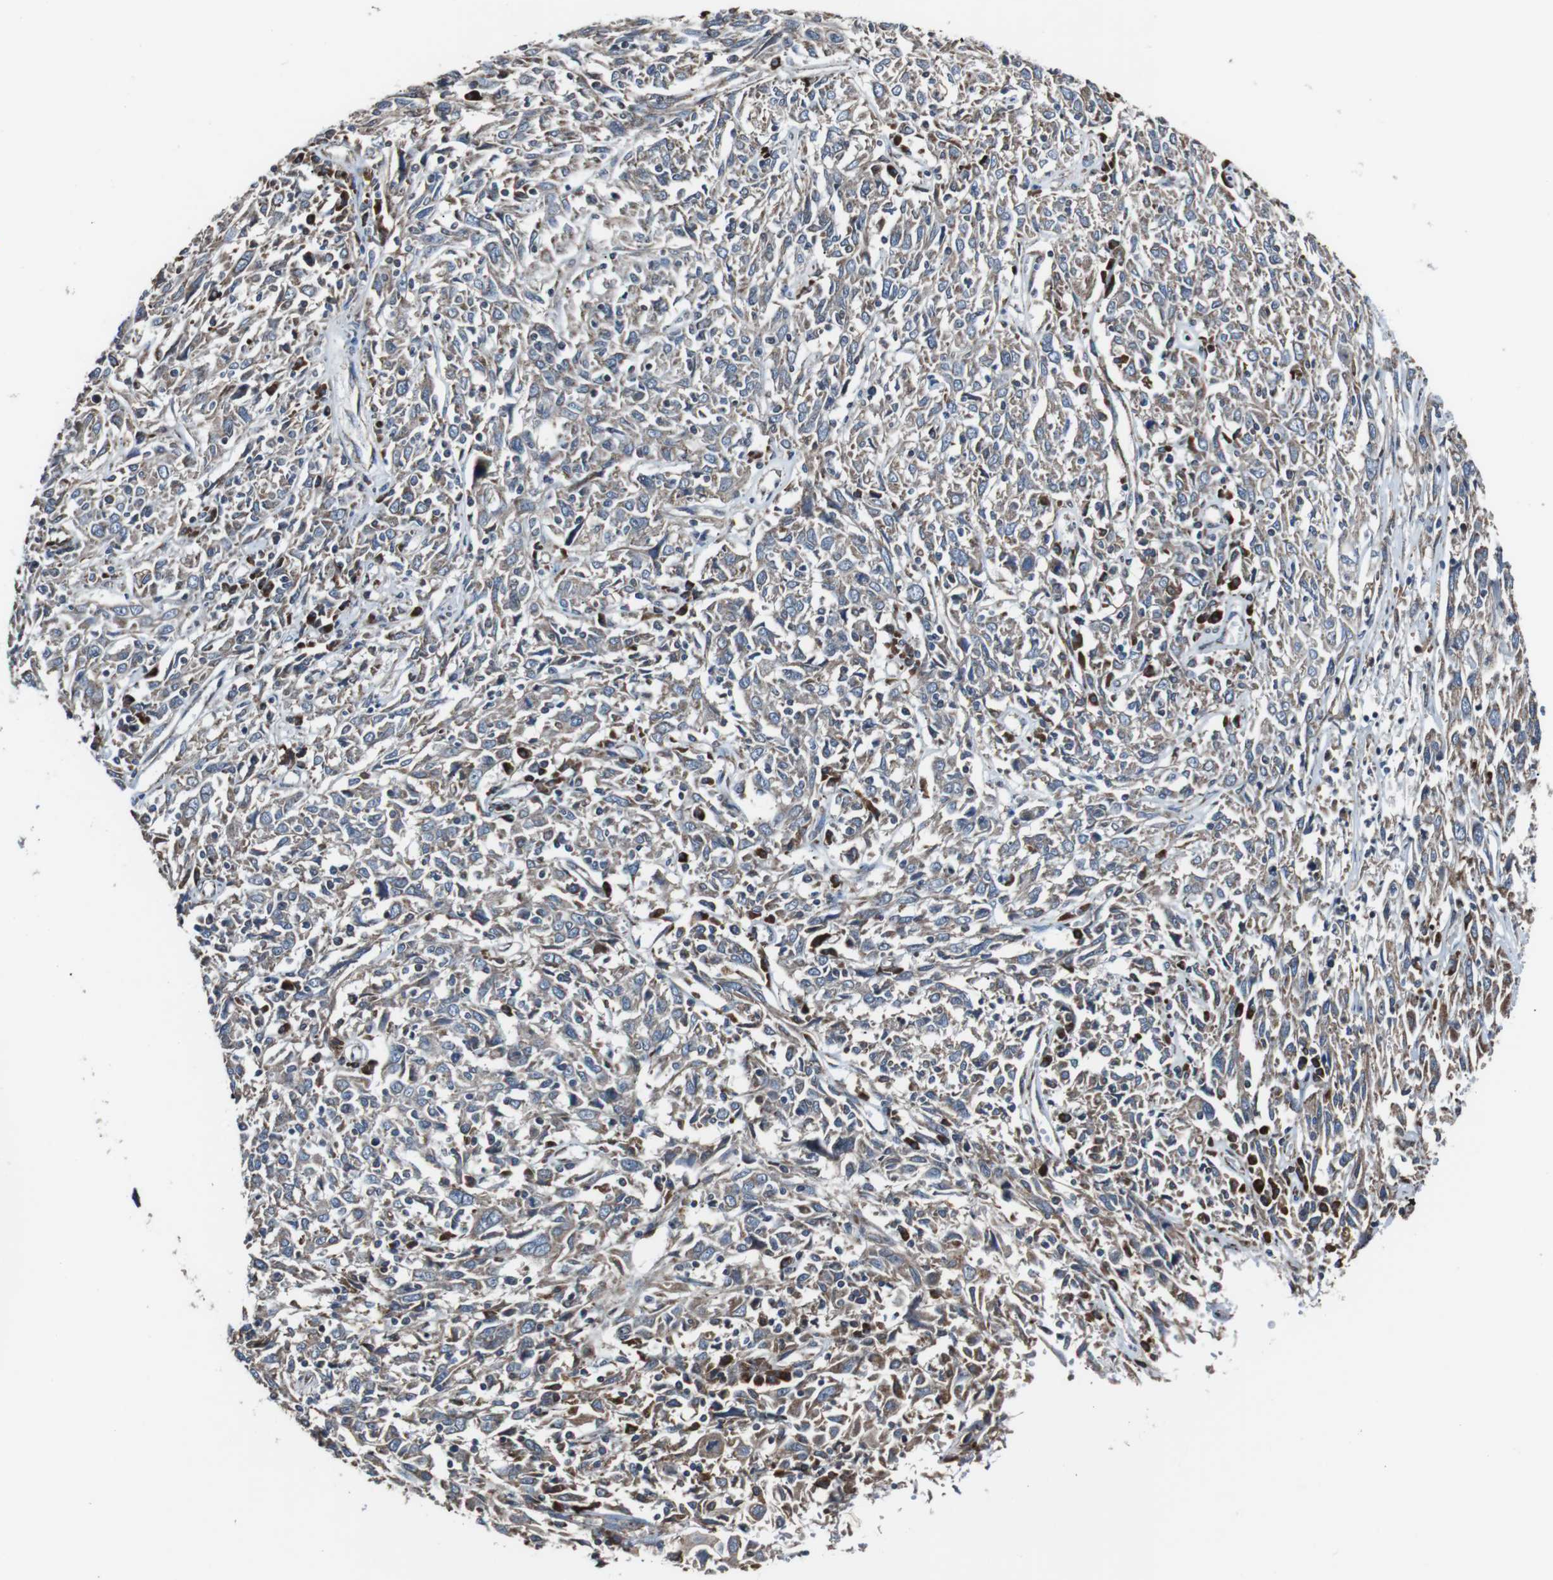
{"staining": {"intensity": "weak", "quantity": "25%-75%", "location": "cytoplasmic/membranous"}, "tissue": "cervical cancer", "cell_type": "Tumor cells", "image_type": "cancer", "snomed": [{"axis": "morphology", "description": "Squamous cell carcinoma, NOS"}, {"axis": "topography", "description": "Cervix"}], "caption": "The micrograph exhibits staining of cervical cancer (squamous cell carcinoma), revealing weak cytoplasmic/membranous protein positivity (brown color) within tumor cells. (Brightfield microscopy of DAB IHC at high magnification).", "gene": "CISD2", "patient": {"sex": "female", "age": 46}}